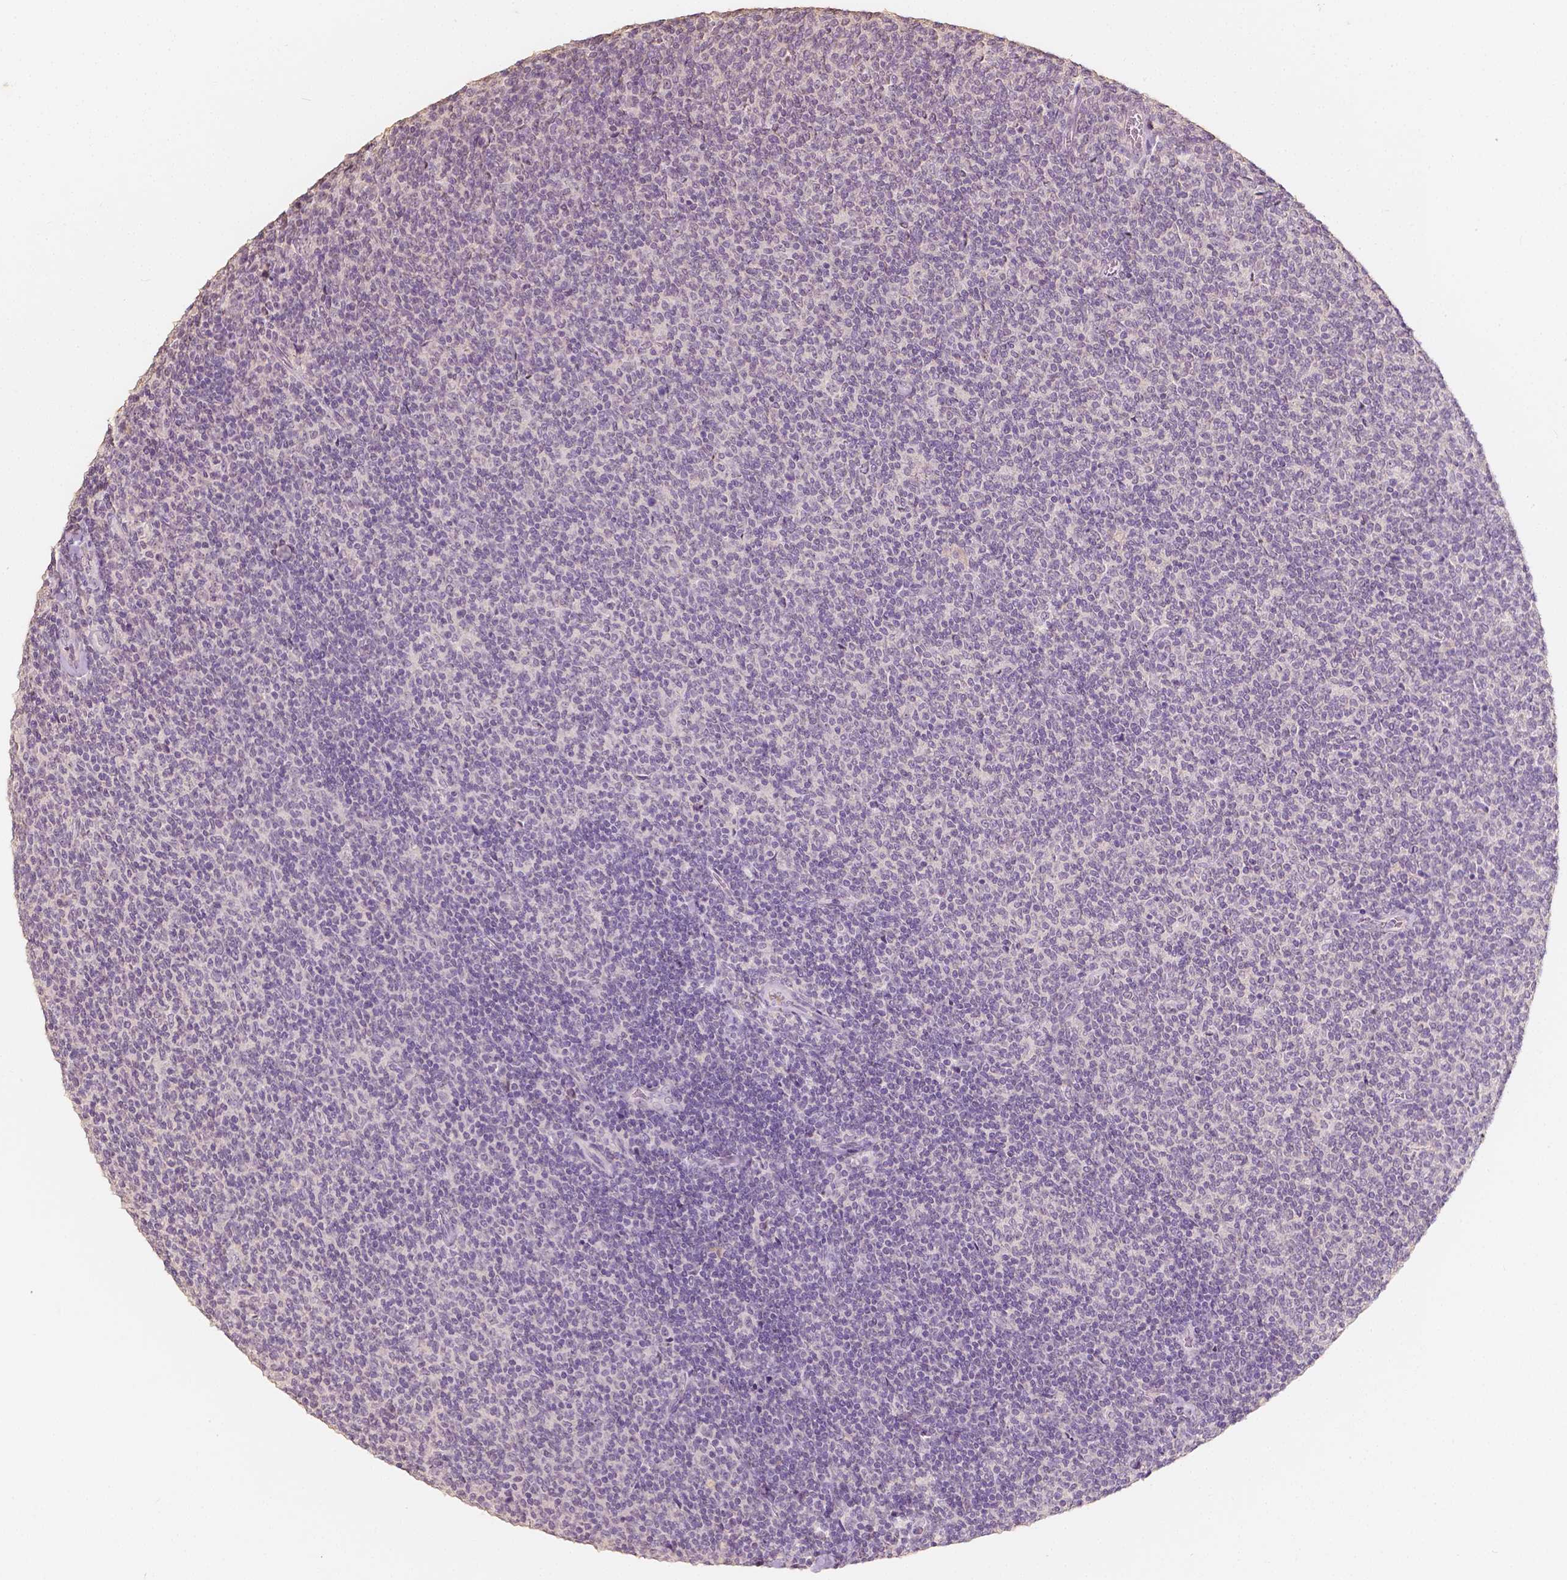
{"staining": {"intensity": "negative", "quantity": "none", "location": "none"}, "tissue": "lymphoma", "cell_type": "Tumor cells", "image_type": "cancer", "snomed": [{"axis": "morphology", "description": "Malignant lymphoma, non-Hodgkin's type, Low grade"}, {"axis": "topography", "description": "Lymph node"}], "caption": "Protein analysis of low-grade malignant lymphoma, non-Hodgkin's type exhibits no significant expression in tumor cells. The staining is performed using DAB (3,3'-diaminobenzidine) brown chromogen with nuclei counter-stained in using hematoxylin.", "gene": "SOX15", "patient": {"sex": "male", "age": 52}}